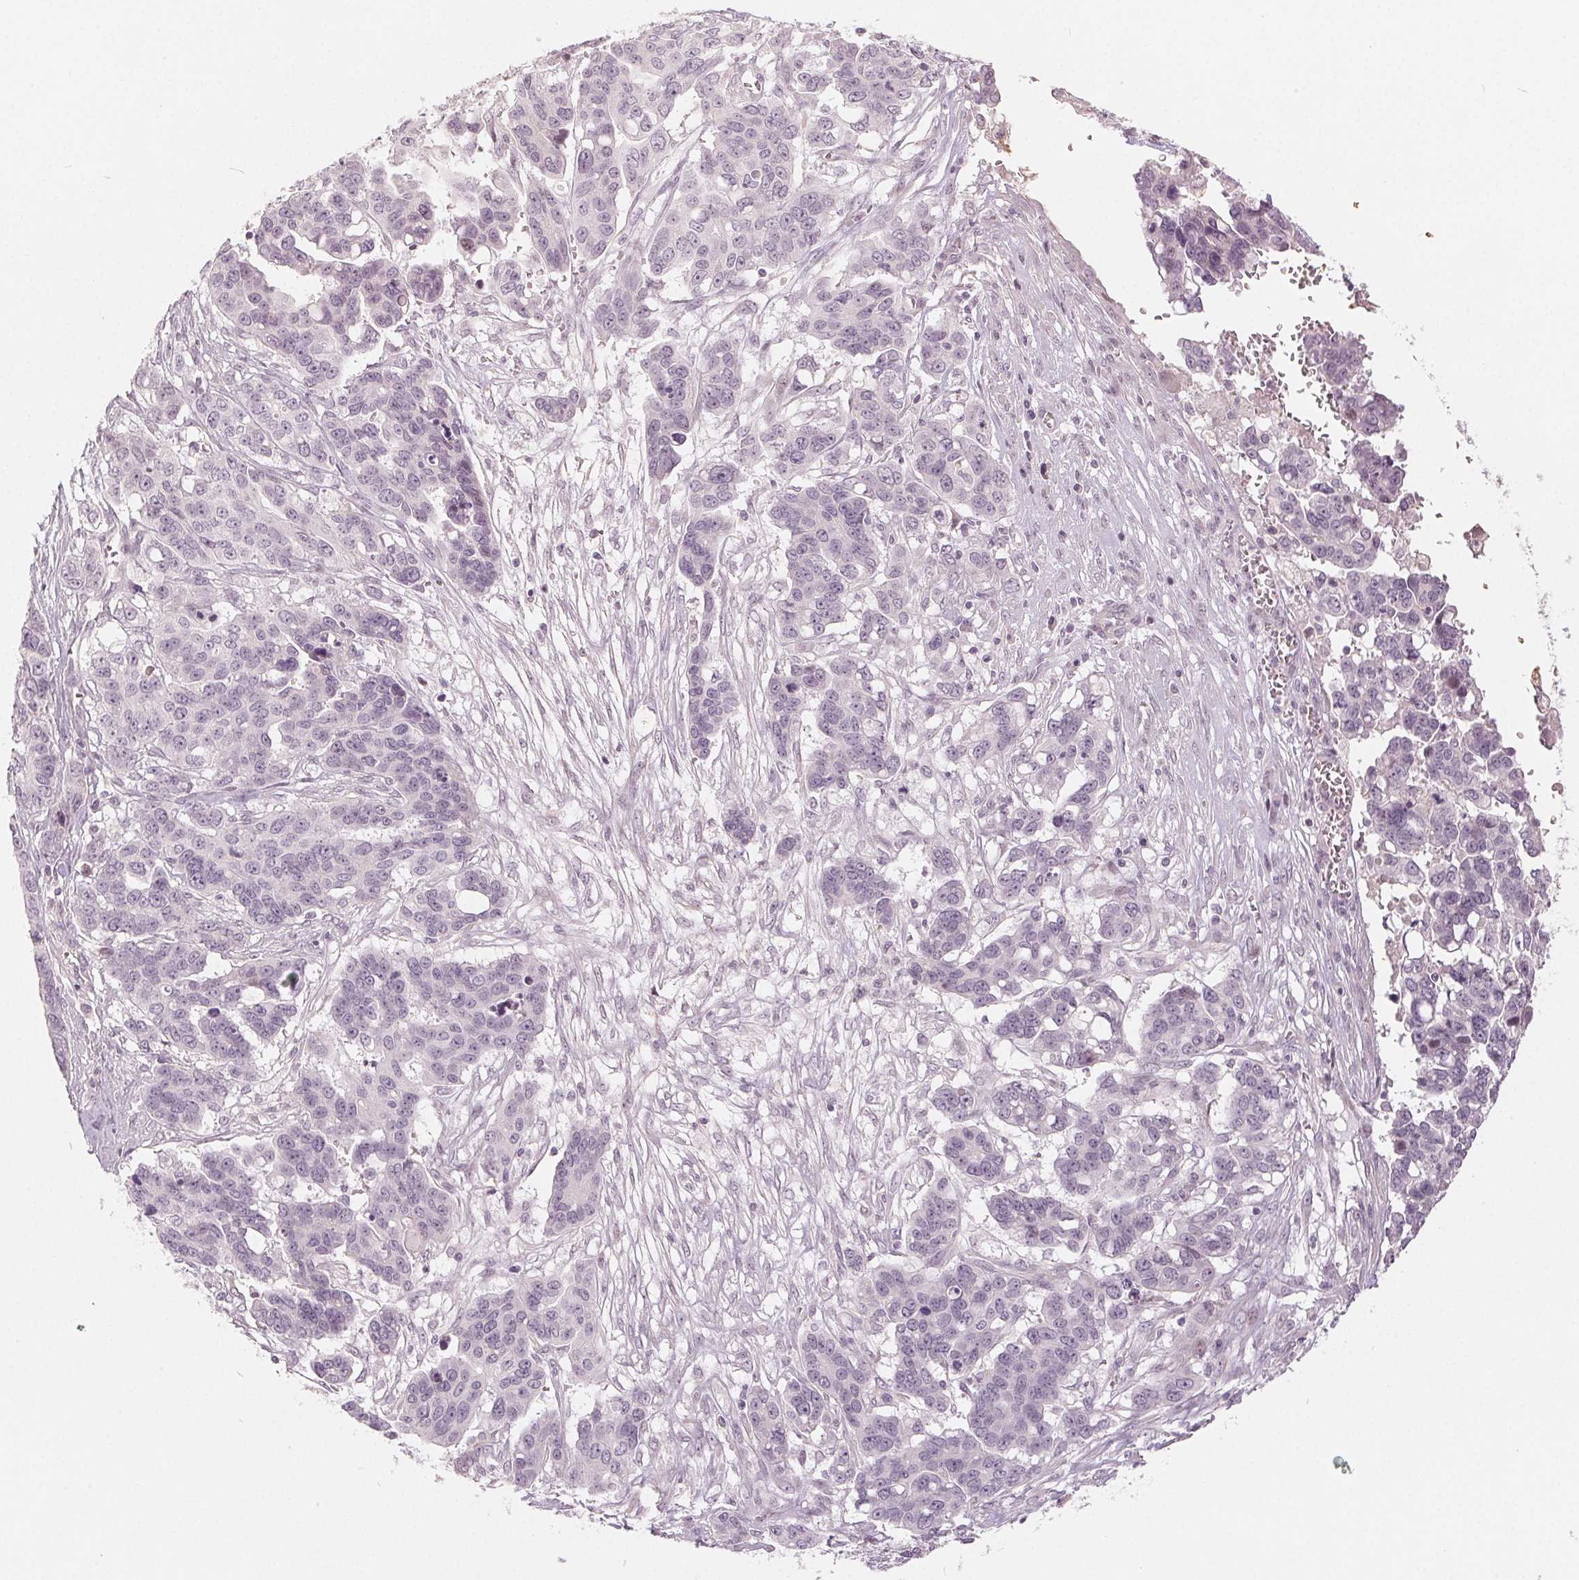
{"staining": {"intensity": "negative", "quantity": "none", "location": "none"}, "tissue": "ovarian cancer", "cell_type": "Tumor cells", "image_type": "cancer", "snomed": [{"axis": "morphology", "description": "Carcinoma, endometroid"}, {"axis": "topography", "description": "Ovary"}], "caption": "High power microscopy image of an immunohistochemistry (IHC) image of ovarian cancer (endometroid carcinoma), revealing no significant positivity in tumor cells.", "gene": "ZBBX", "patient": {"sex": "female", "age": 78}}